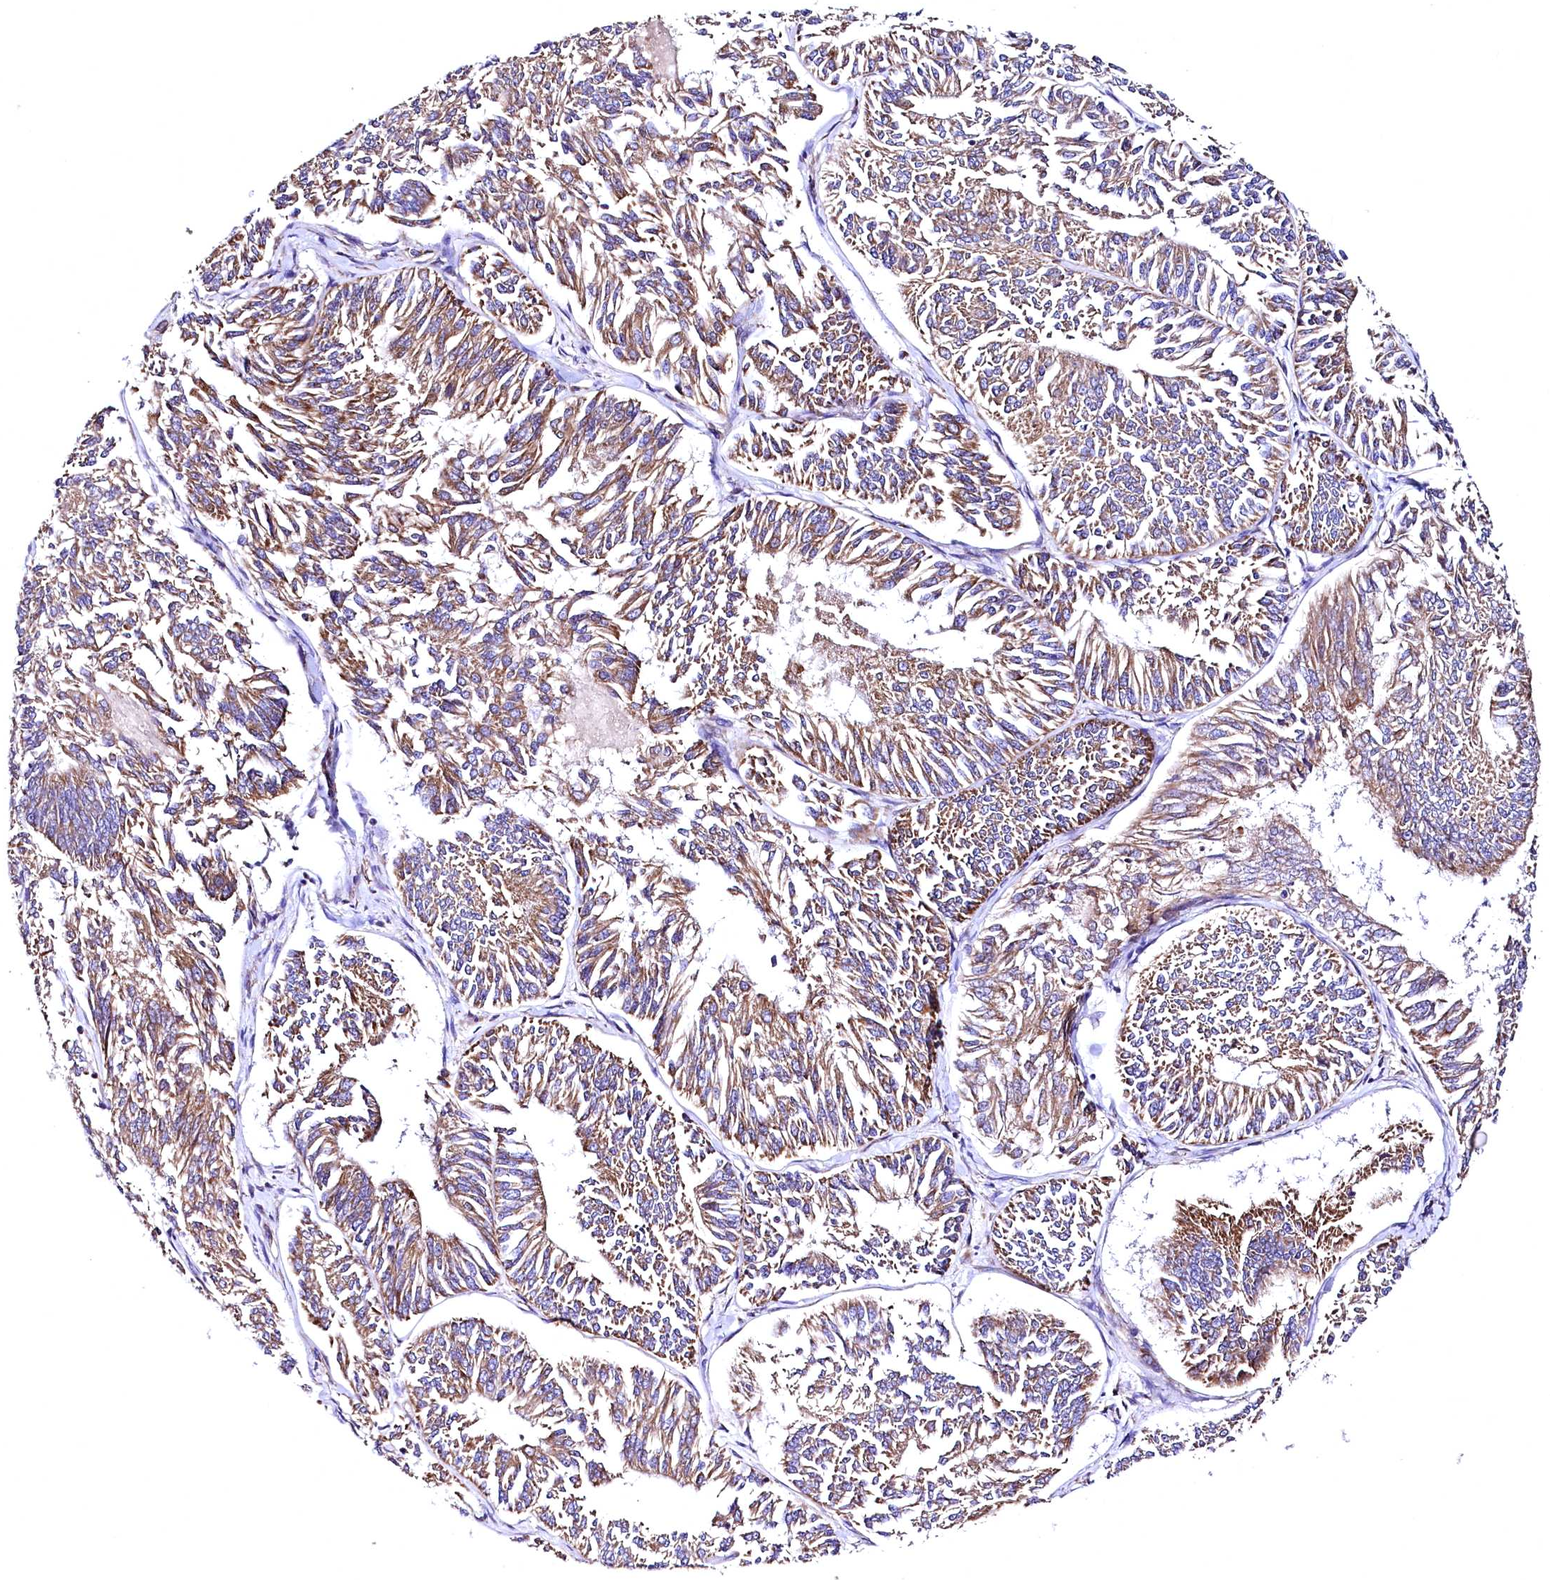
{"staining": {"intensity": "moderate", "quantity": ">75%", "location": "cytoplasmic/membranous"}, "tissue": "endometrial cancer", "cell_type": "Tumor cells", "image_type": "cancer", "snomed": [{"axis": "morphology", "description": "Adenocarcinoma, NOS"}, {"axis": "topography", "description": "Endometrium"}], "caption": "Endometrial adenocarcinoma stained with DAB immunohistochemistry (IHC) reveals medium levels of moderate cytoplasmic/membranous expression in approximately >75% of tumor cells.", "gene": "MRPL57", "patient": {"sex": "female", "age": 58}}